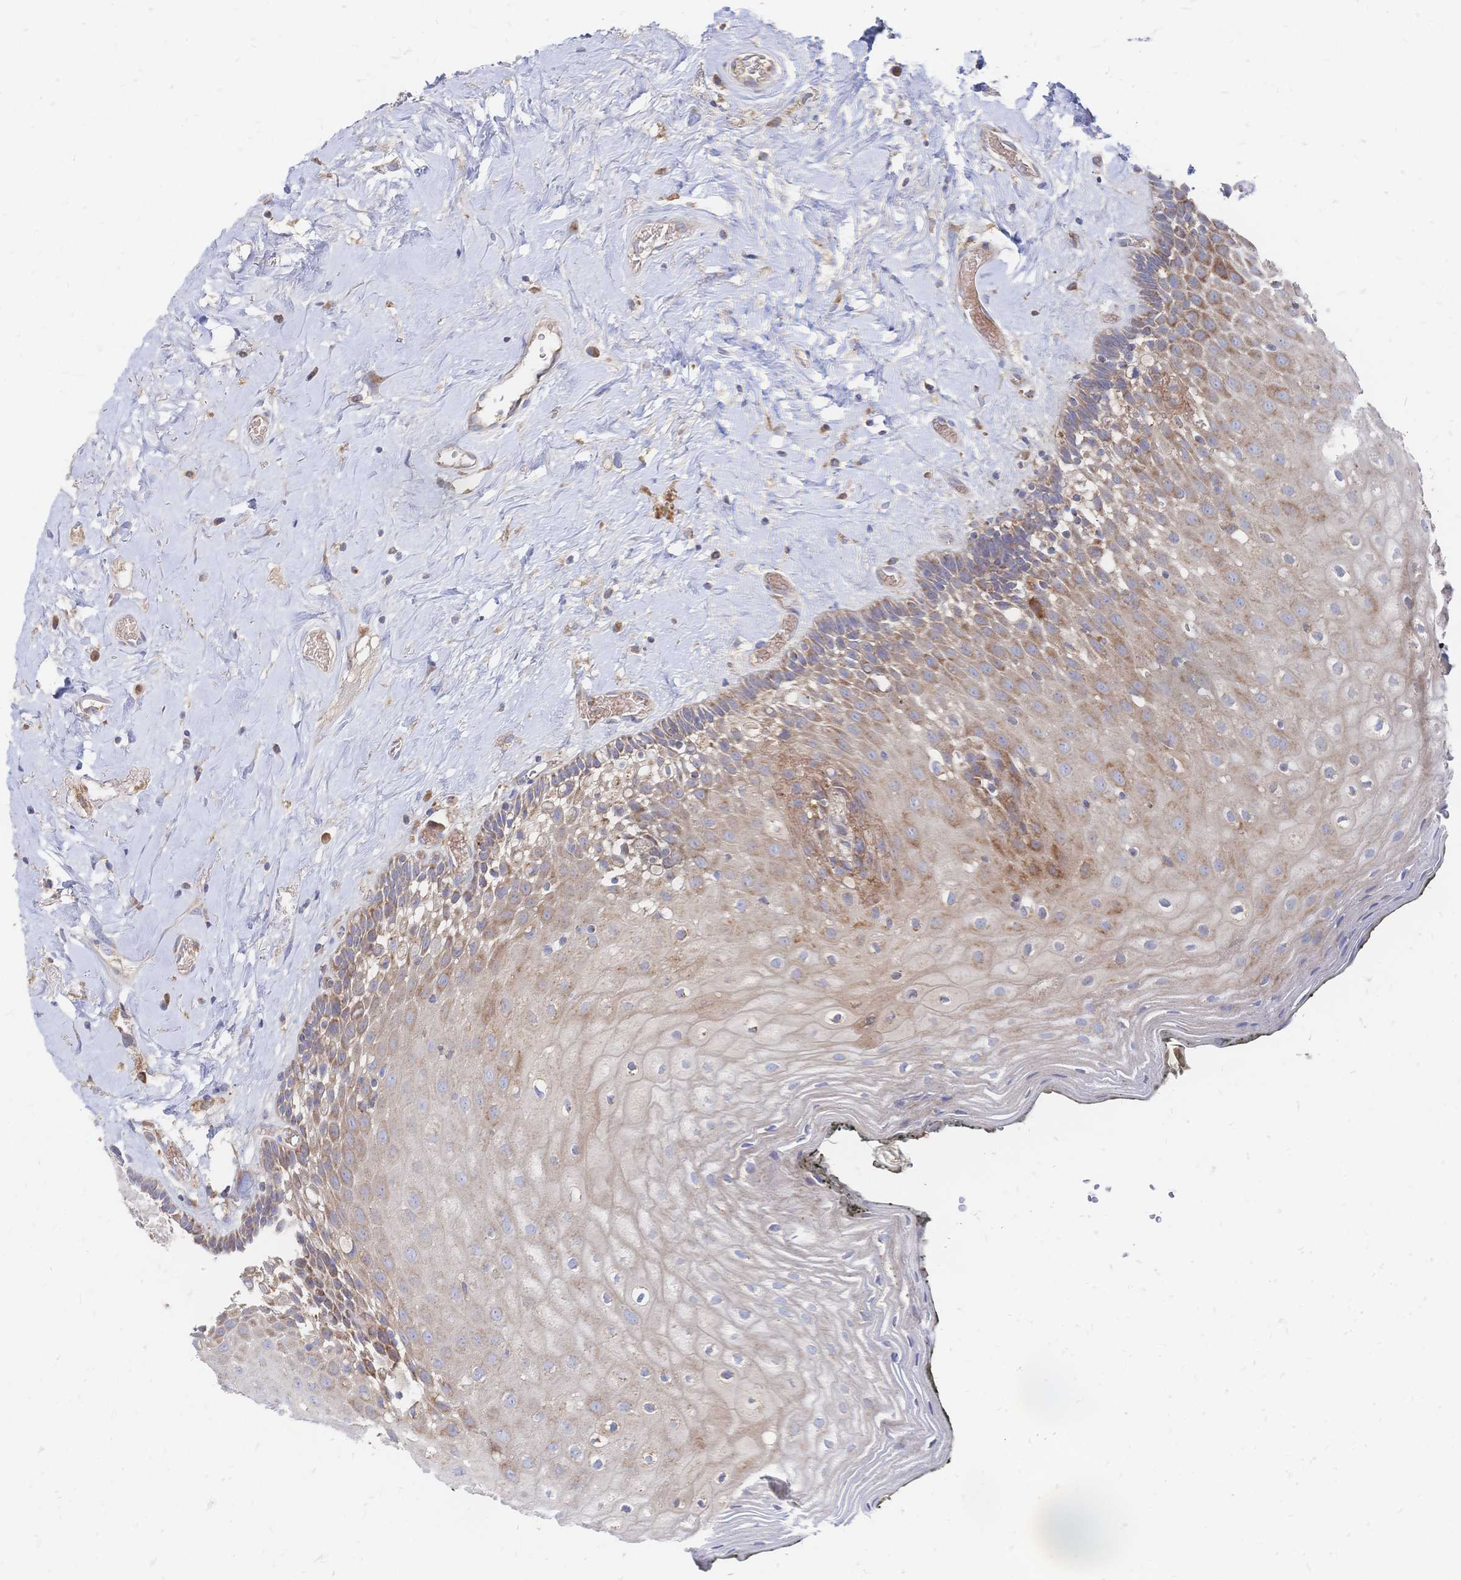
{"staining": {"intensity": "moderate", "quantity": "25%-75%", "location": "cytoplasmic/membranous"}, "tissue": "oral mucosa", "cell_type": "Squamous epithelial cells", "image_type": "normal", "snomed": [{"axis": "morphology", "description": "Normal tissue, NOS"}, {"axis": "morphology", "description": "Squamous cell carcinoma, NOS"}, {"axis": "topography", "description": "Oral tissue"}, {"axis": "topography", "description": "Head-Neck"}], "caption": "An immunohistochemistry histopathology image of normal tissue is shown. Protein staining in brown highlights moderate cytoplasmic/membranous positivity in oral mucosa within squamous epithelial cells. Nuclei are stained in blue.", "gene": "SORBS1", "patient": {"sex": "male", "age": 64}}